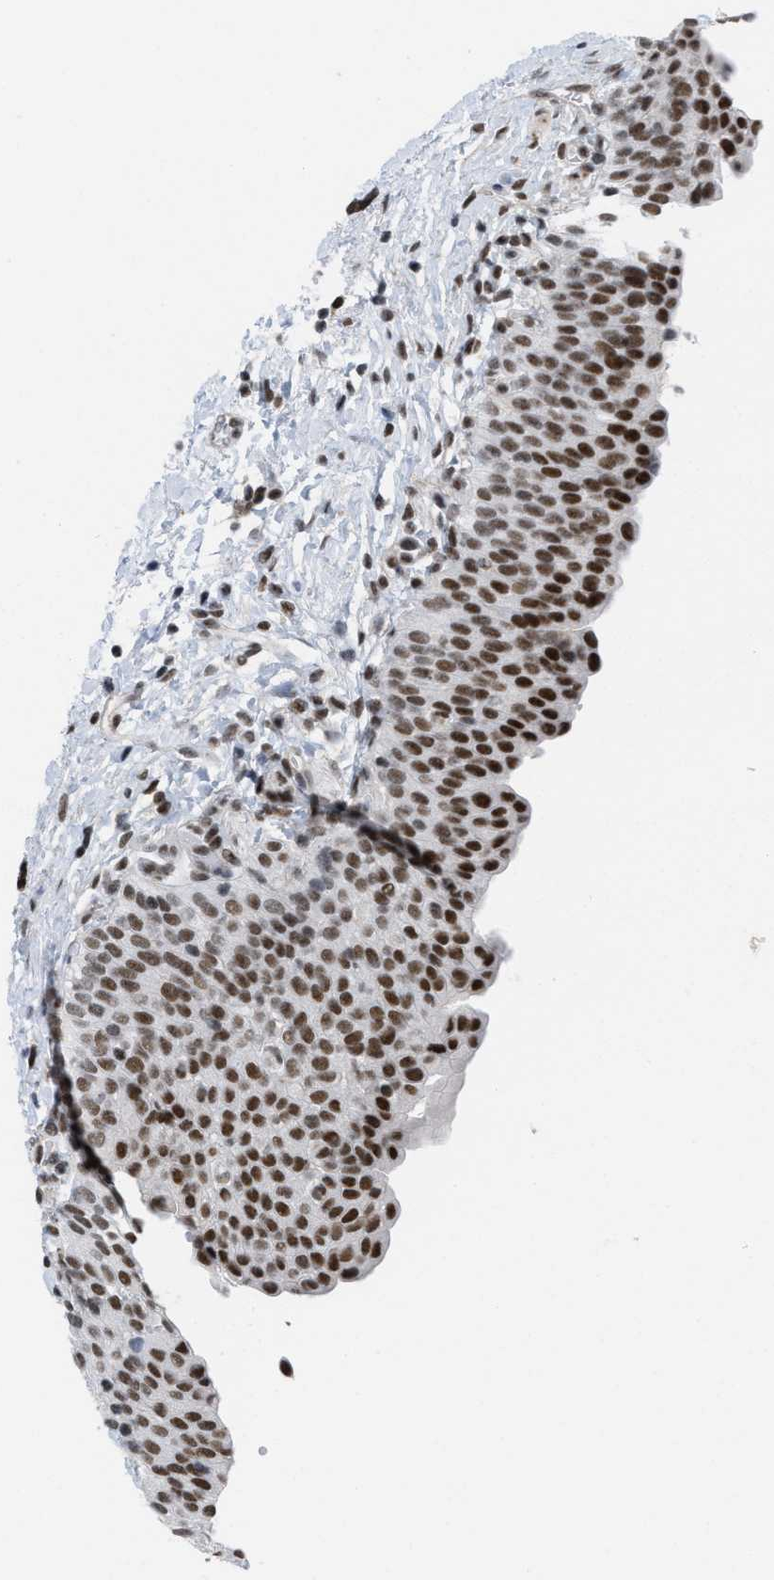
{"staining": {"intensity": "strong", "quantity": ">75%", "location": "nuclear"}, "tissue": "urinary bladder", "cell_type": "Urothelial cells", "image_type": "normal", "snomed": [{"axis": "morphology", "description": "Normal tissue, NOS"}, {"axis": "topography", "description": "Urinary bladder"}], "caption": "Immunohistochemistry histopathology image of unremarkable urinary bladder stained for a protein (brown), which demonstrates high levels of strong nuclear expression in approximately >75% of urothelial cells.", "gene": "MIER1", "patient": {"sex": "male", "age": 55}}